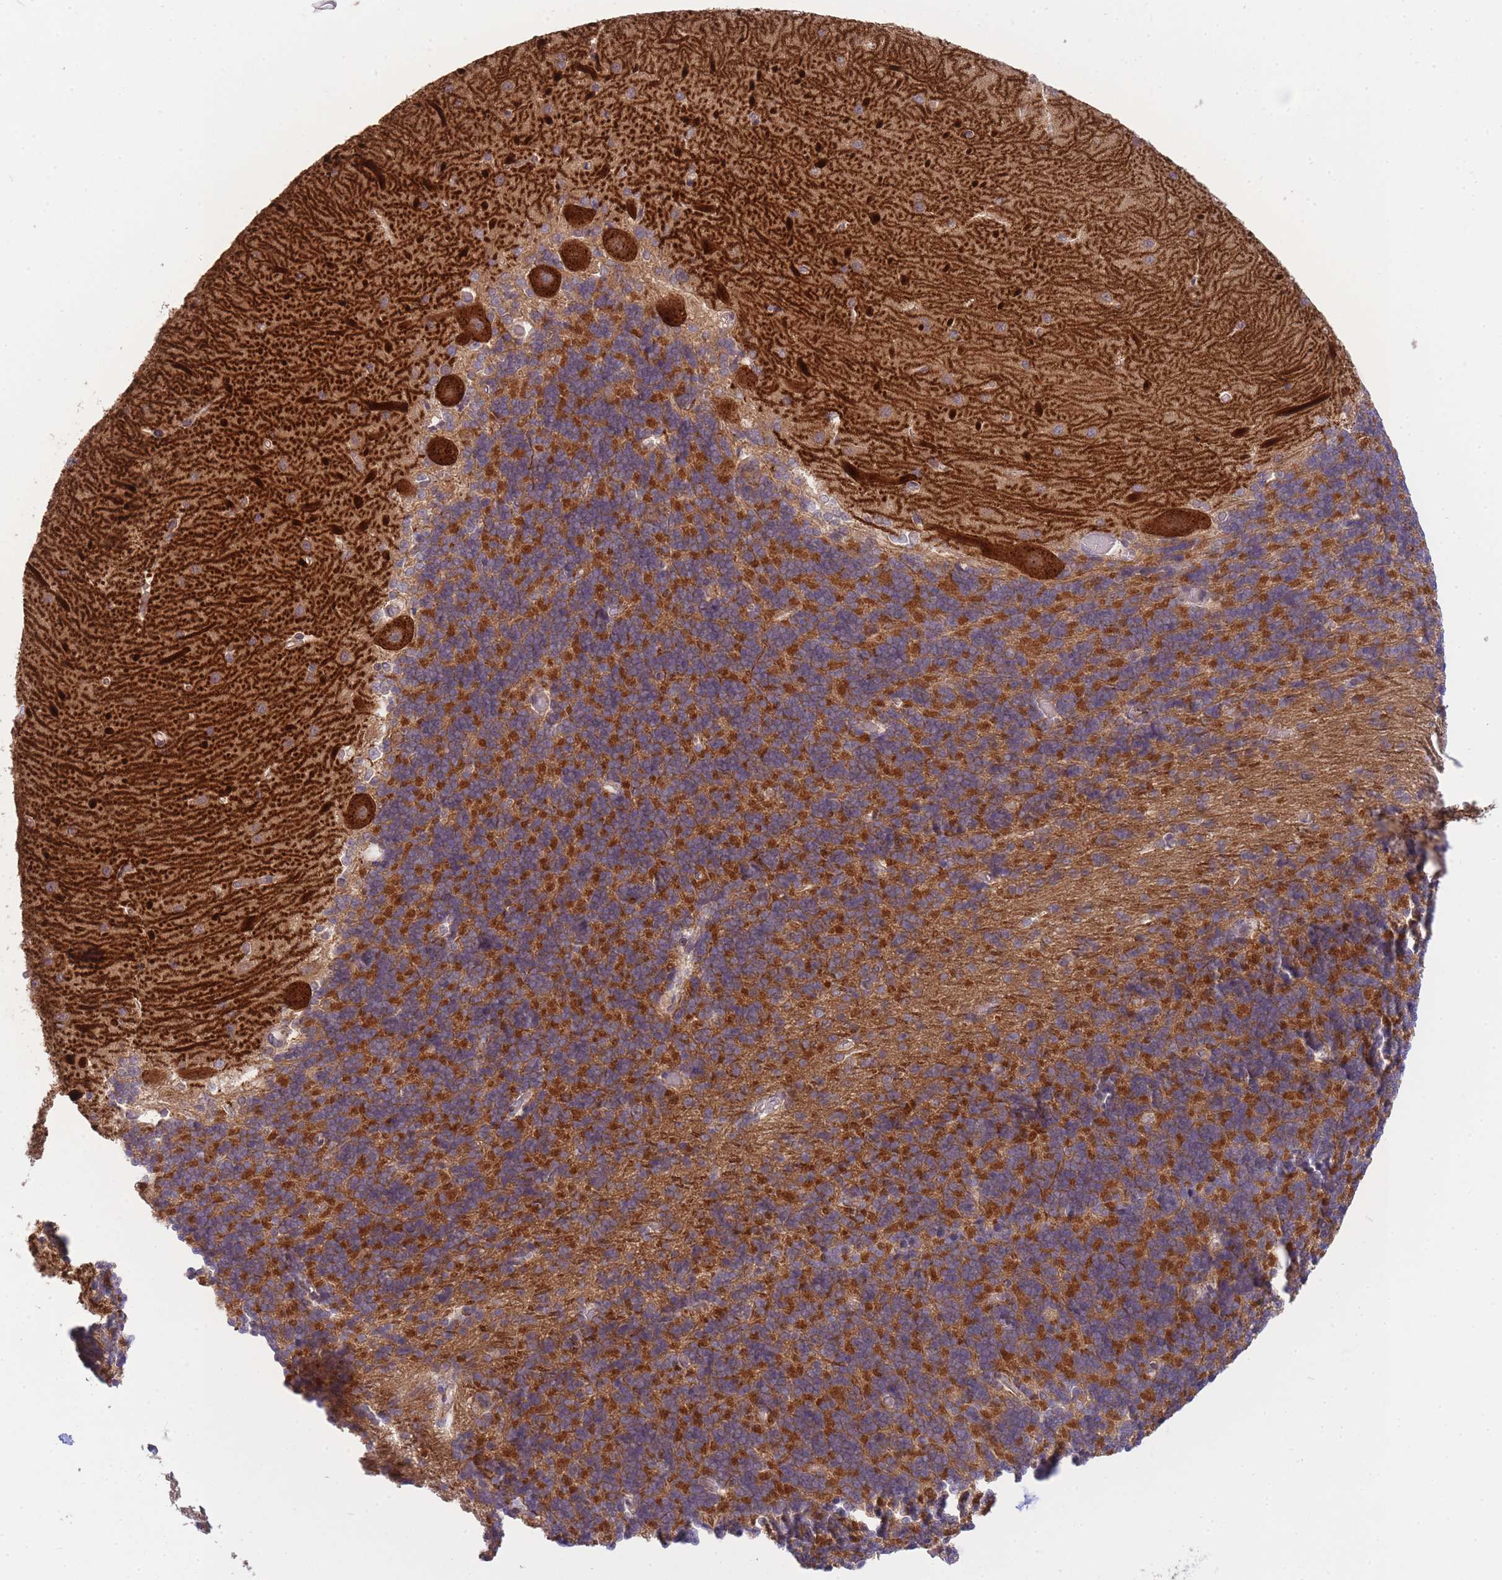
{"staining": {"intensity": "strong", "quantity": "<25%", "location": "cytoplasmic/membranous"}, "tissue": "cerebellum", "cell_type": "Cells in granular layer", "image_type": "normal", "snomed": [{"axis": "morphology", "description": "Normal tissue, NOS"}, {"axis": "topography", "description": "Cerebellum"}], "caption": "DAB immunohistochemical staining of normal cerebellum reveals strong cytoplasmic/membranous protein staining in approximately <25% of cells in granular layer. The protein of interest is shown in brown color, while the nuclei are stained blue.", "gene": "PFDN6", "patient": {"sex": "male", "age": 37}}